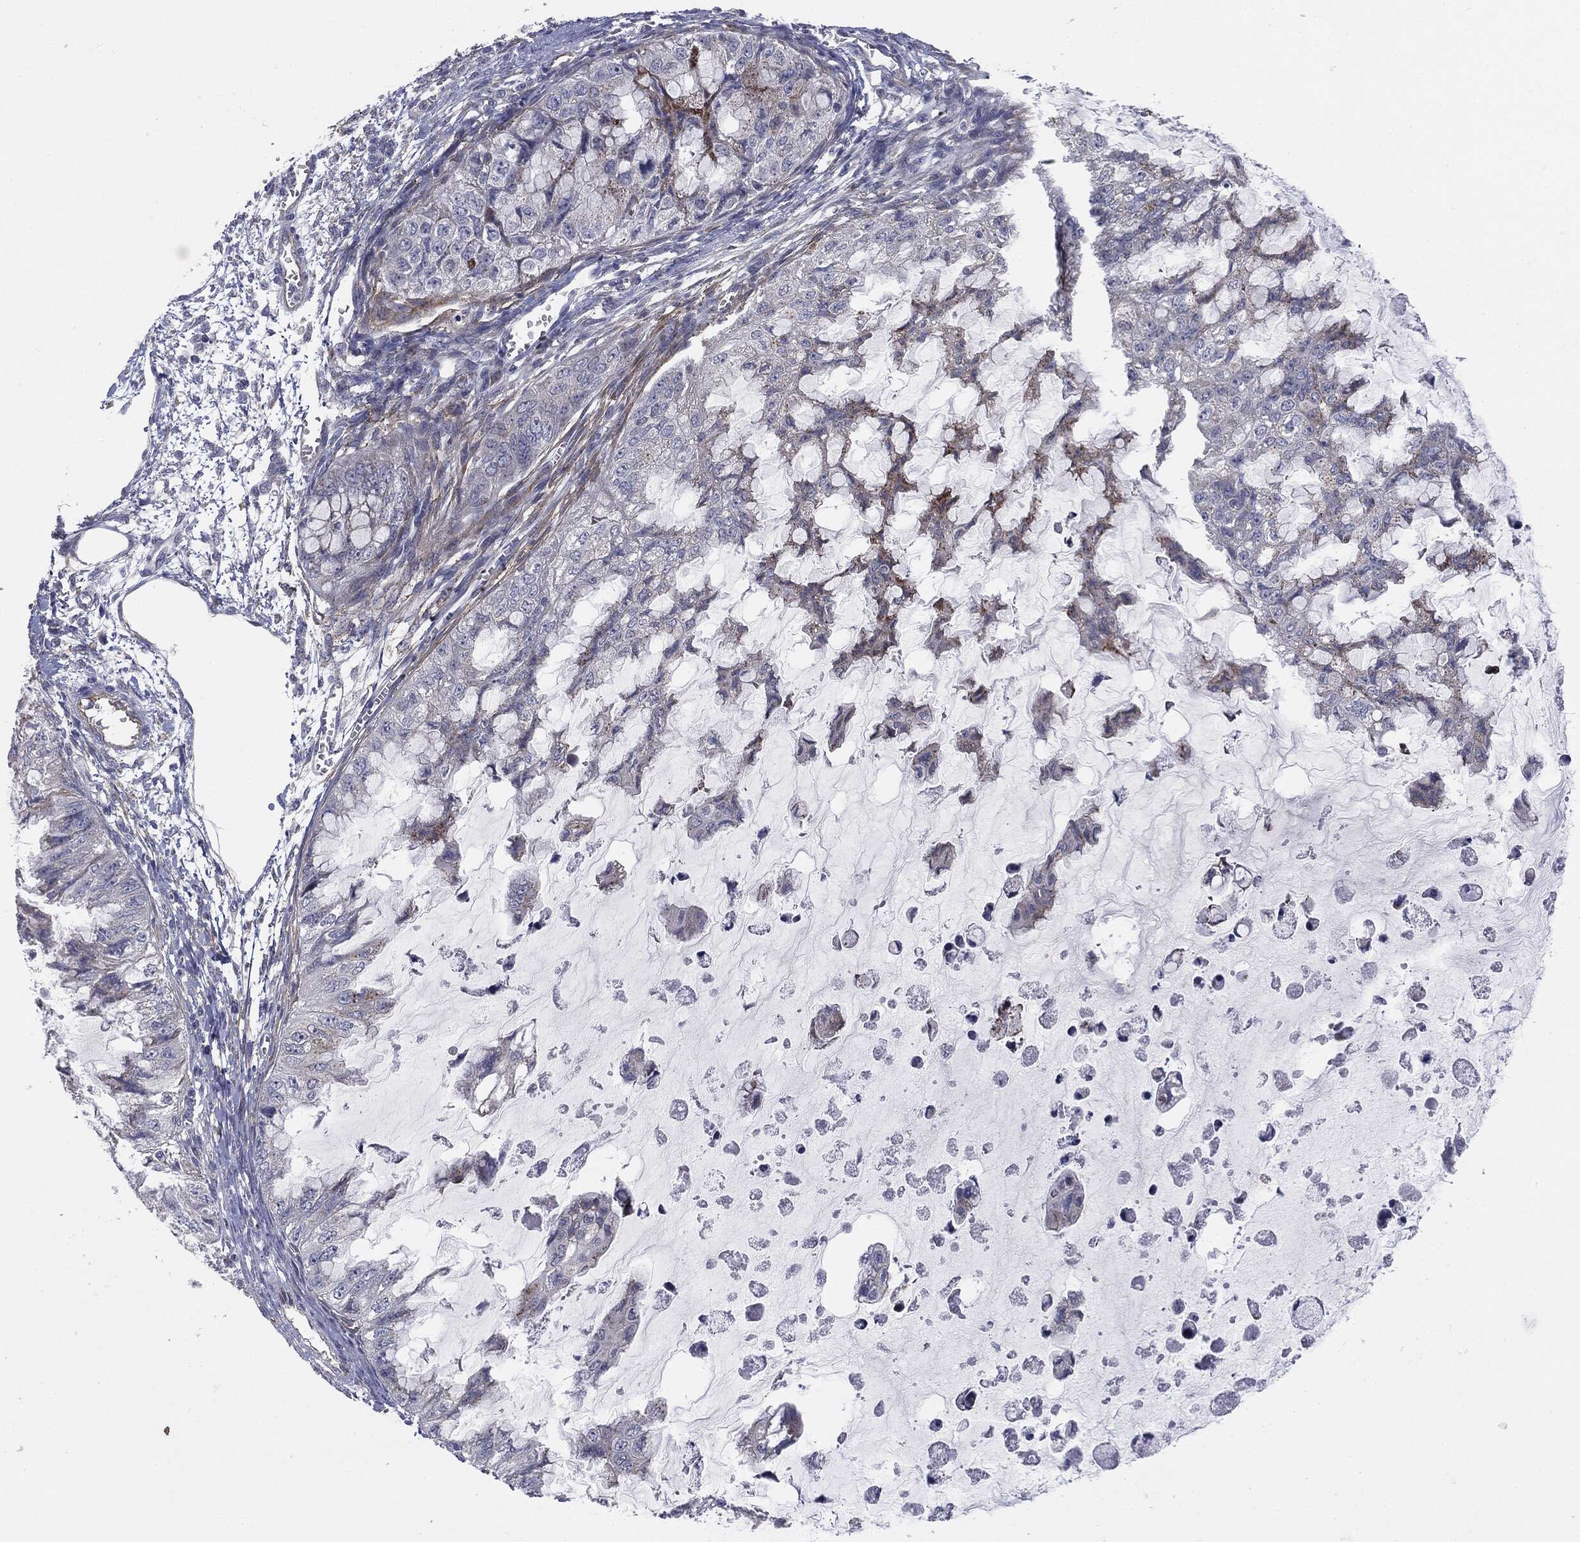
{"staining": {"intensity": "negative", "quantity": "none", "location": "none"}, "tissue": "ovarian cancer", "cell_type": "Tumor cells", "image_type": "cancer", "snomed": [{"axis": "morphology", "description": "Cystadenocarcinoma, mucinous, NOS"}, {"axis": "topography", "description": "Ovary"}], "caption": "Ovarian cancer was stained to show a protein in brown. There is no significant positivity in tumor cells. Brightfield microscopy of immunohistochemistry stained with DAB (brown) and hematoxylin (blue), captured at high magnification.", "gene": "KRT5", "patient": {"sex": "female", "age": 72}}